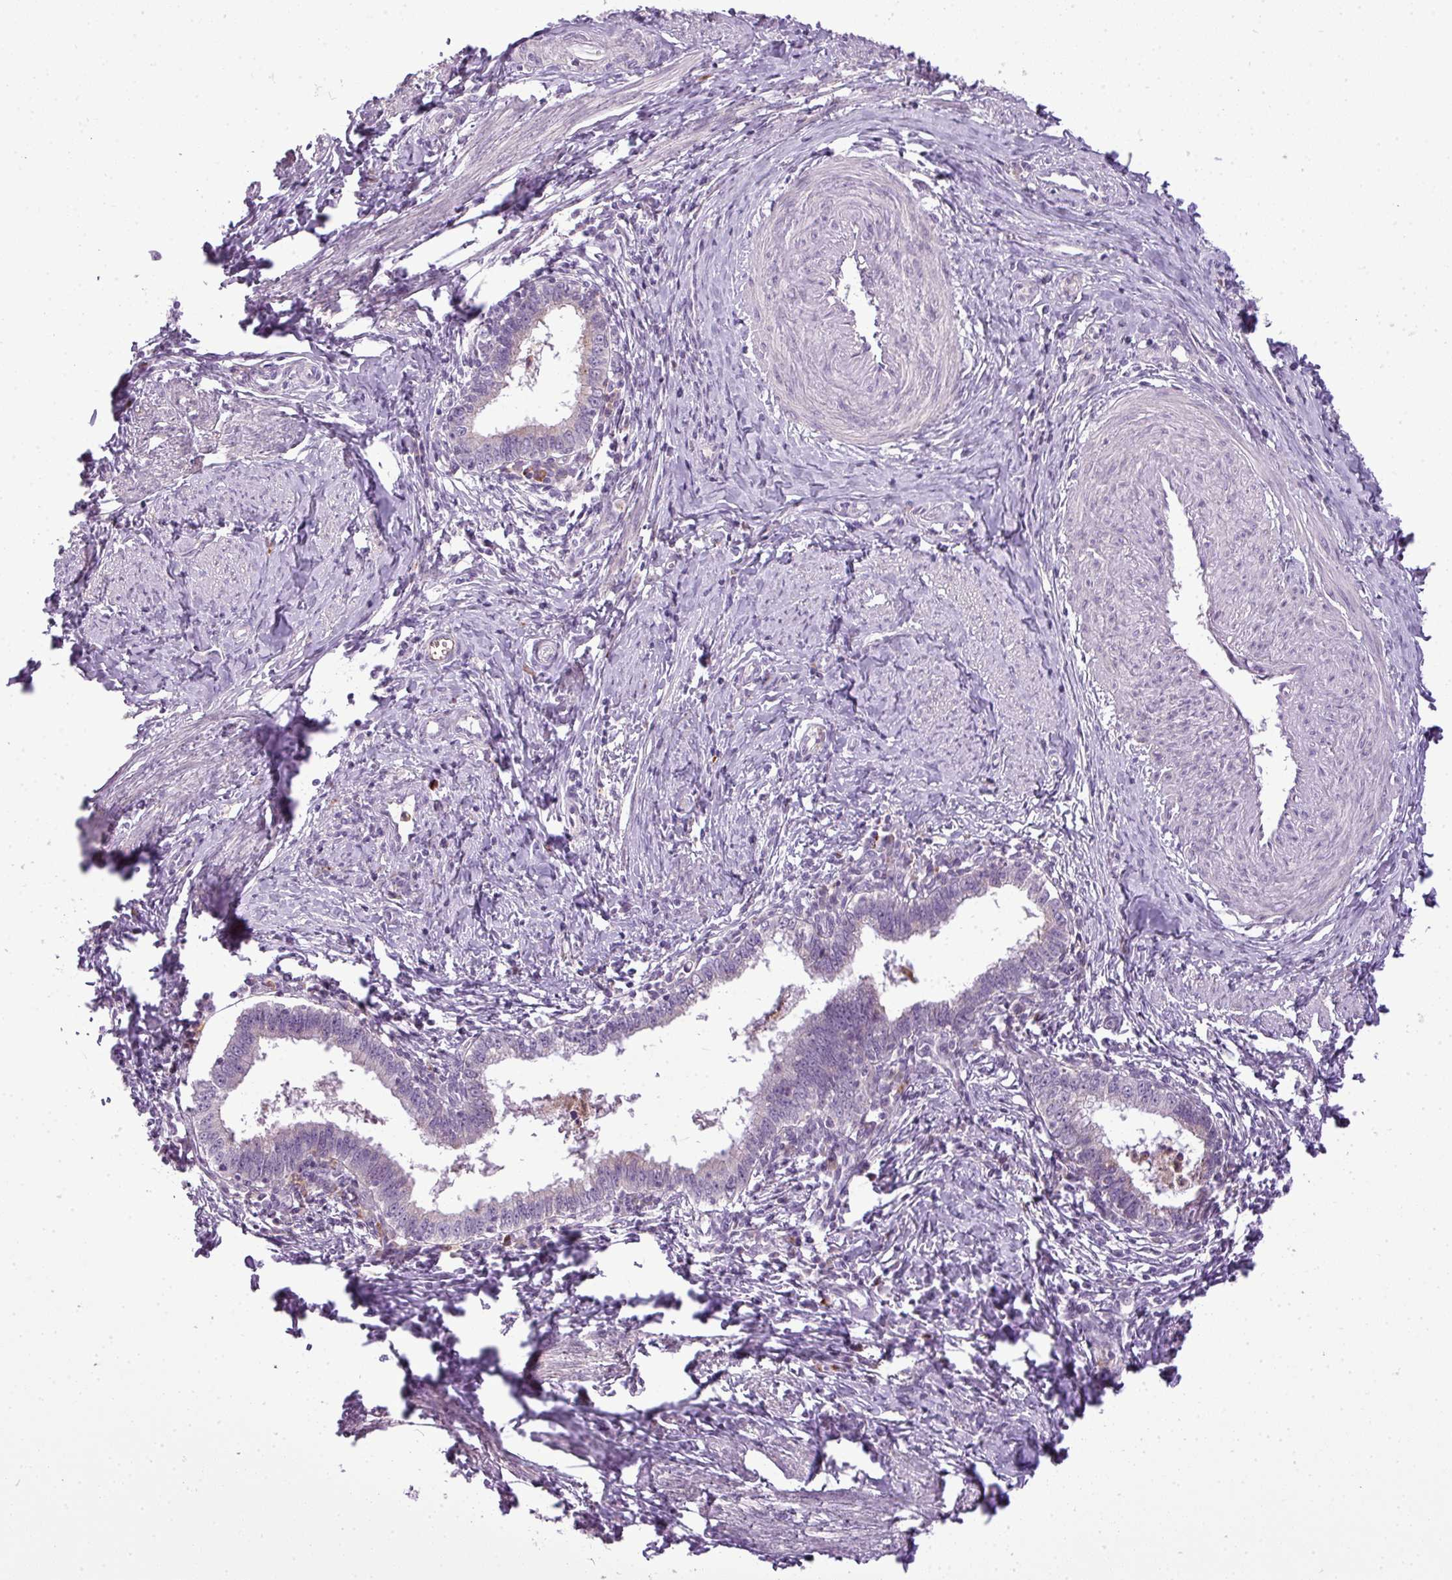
{"staining": {"intensity": "weak", "quantity": "<25%", "location": "cytoplasmic/membranous"}, "tissue": "cervical cancer", "cell_type": "Tumor cells", "image_type": "cancer", "snomed": [{"axis": "morphology", "description": "Adenocarcinoma, NOS"}, {"axis": "topography", "description": "Cervix"}], "caption": "High power microscopy image of an IHC micrograph of cervical cancer (adenocarcinoma), revealing no significant staining in tumor cells.", "gene": "C4B", "patient": {"sex": "female", "age": 36}}